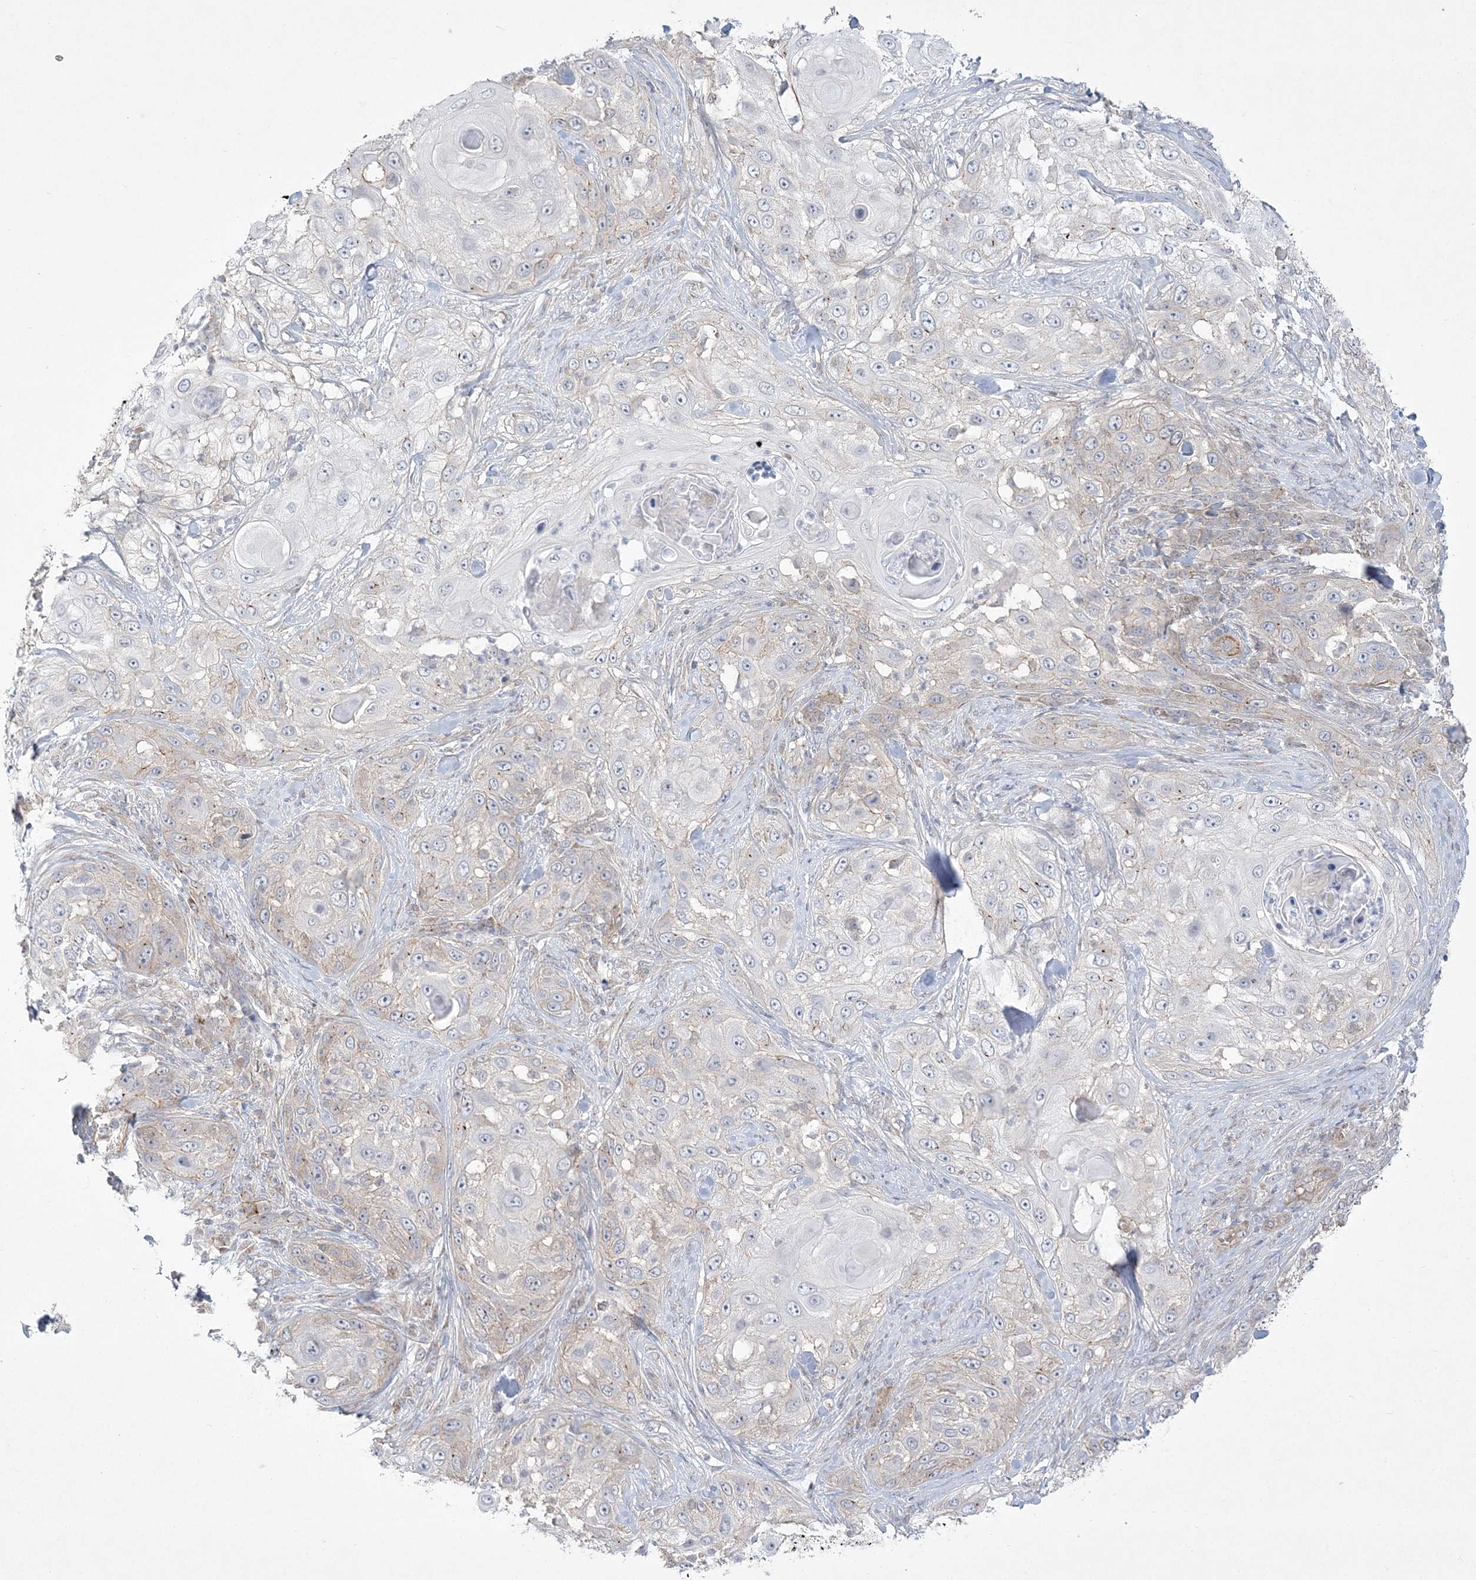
{"staining": {"intensity": "weak", "quantity": "<25%", "location": "cytoplasmic/membranous"}, "tissue": "skin cancer", "cell_type": "Tumor cells", "image_type": "cancer", "snomed": [{"axis": "morphology", "description": "Squamous cell carcinoma, NOS"}, {"axis": "topography", "description": "Skin"}], "caption": "An IHC histopathology image of skin cancer (squamous cell carcinoma) is shown. There is no staining in tumor cells of skin cancer (squamous cell carcinoma).", "gene": "ADAMTS12", "patient": {"sex": "female", "age": 44}}